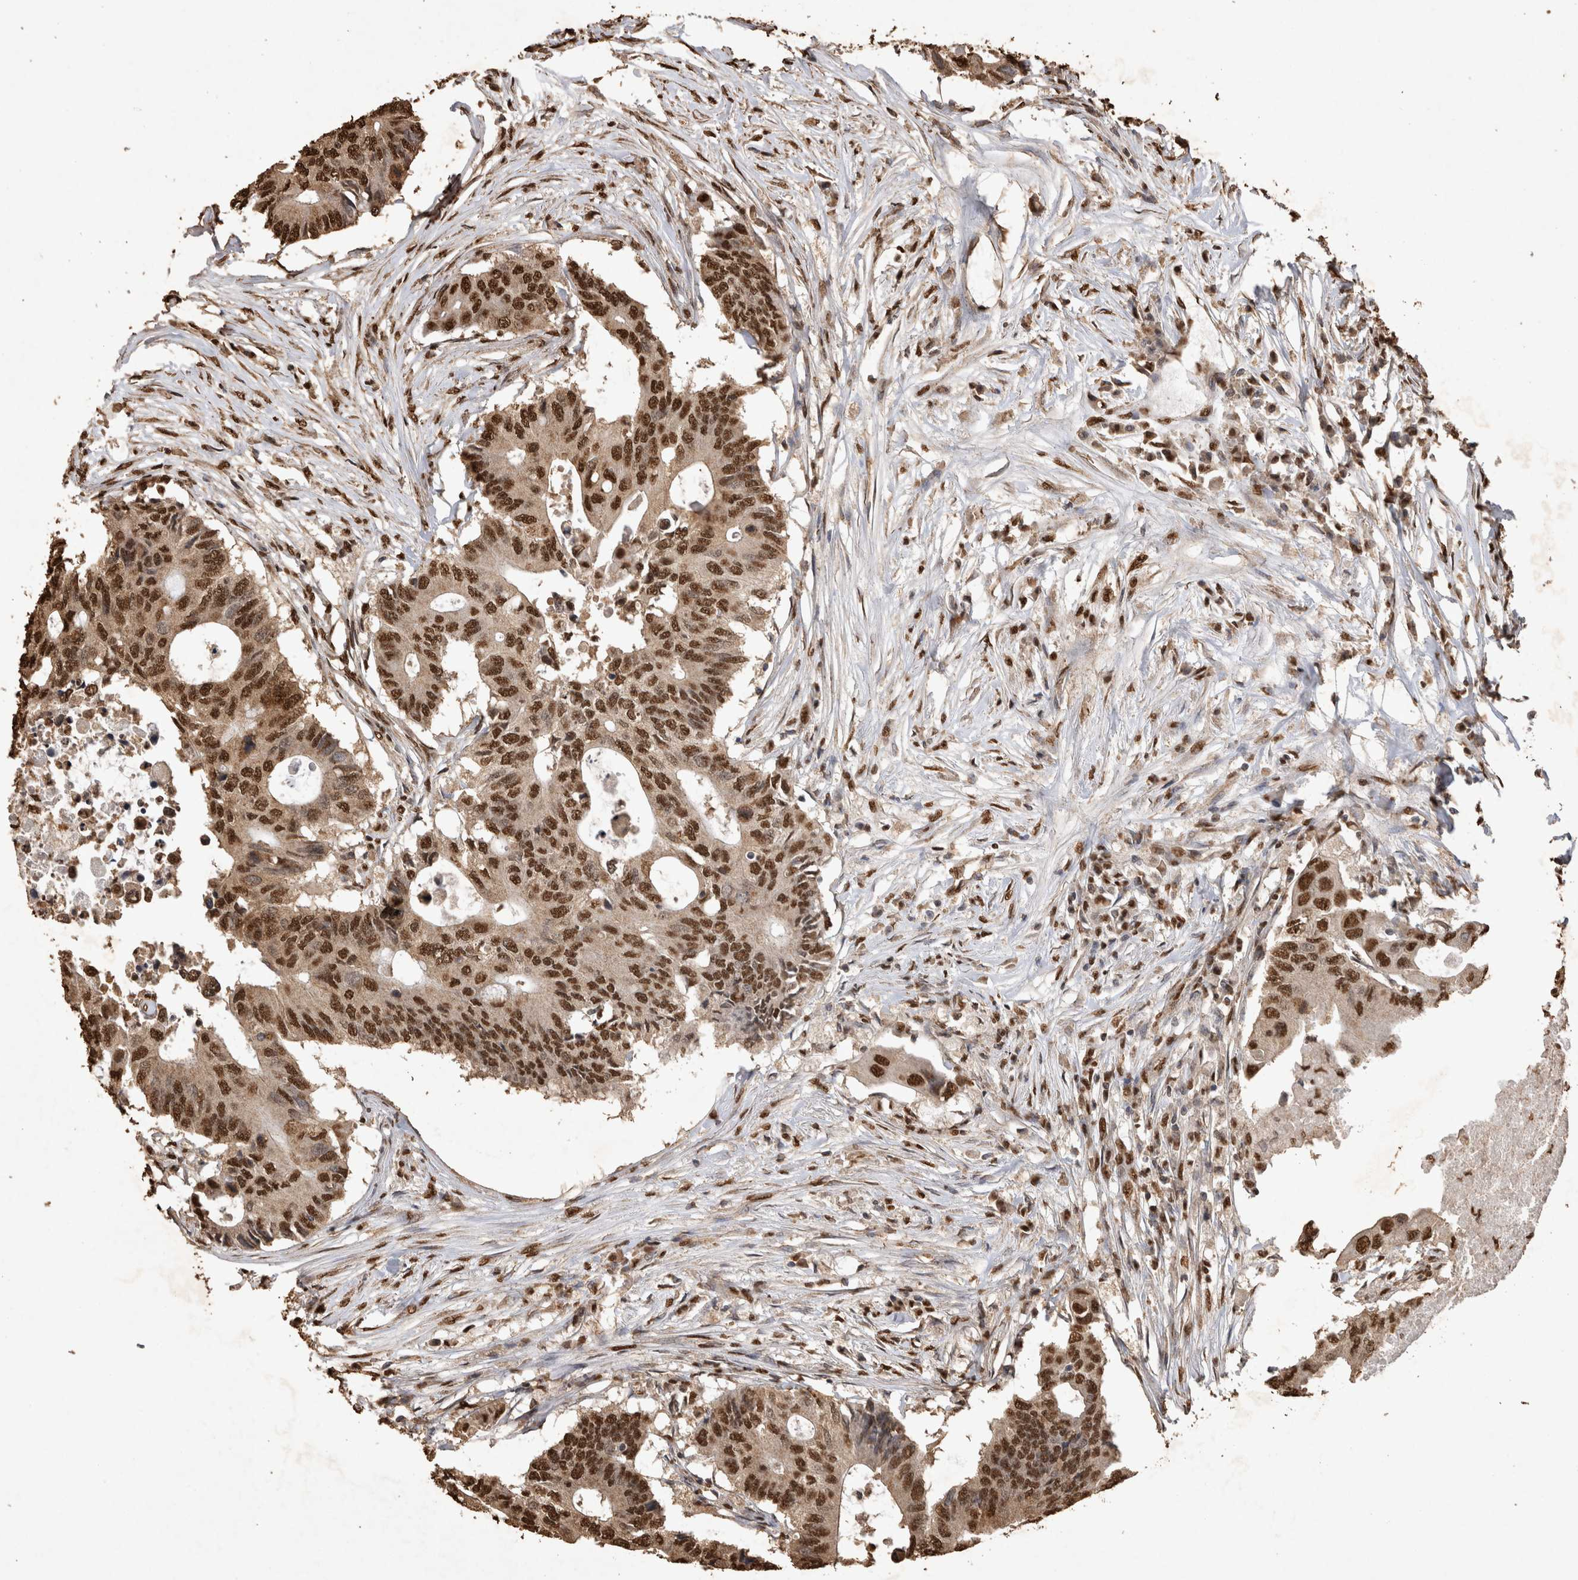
{"staining": {"intensity": "strong", "quantity": ">75%", "location": "nuclear"}, "tissue": "colorectal cancer", "cell_type": "Tumor cells", "image_type": "cancer", "snomed": [{"axis": "morphology", "description": "Adenocarcinoma, NOS"}, {"axis": "topography", "description": "Colon"}], "caption": "This photomicrograph displays colorectal cancer stained with IHC to label a protein in brown. The nuclear of tumor cells show strong positivity for the protein. Nuclei are counter-stained blue.", "gene": "OAS2", "patient": {"sex": "male", "age": 71}}